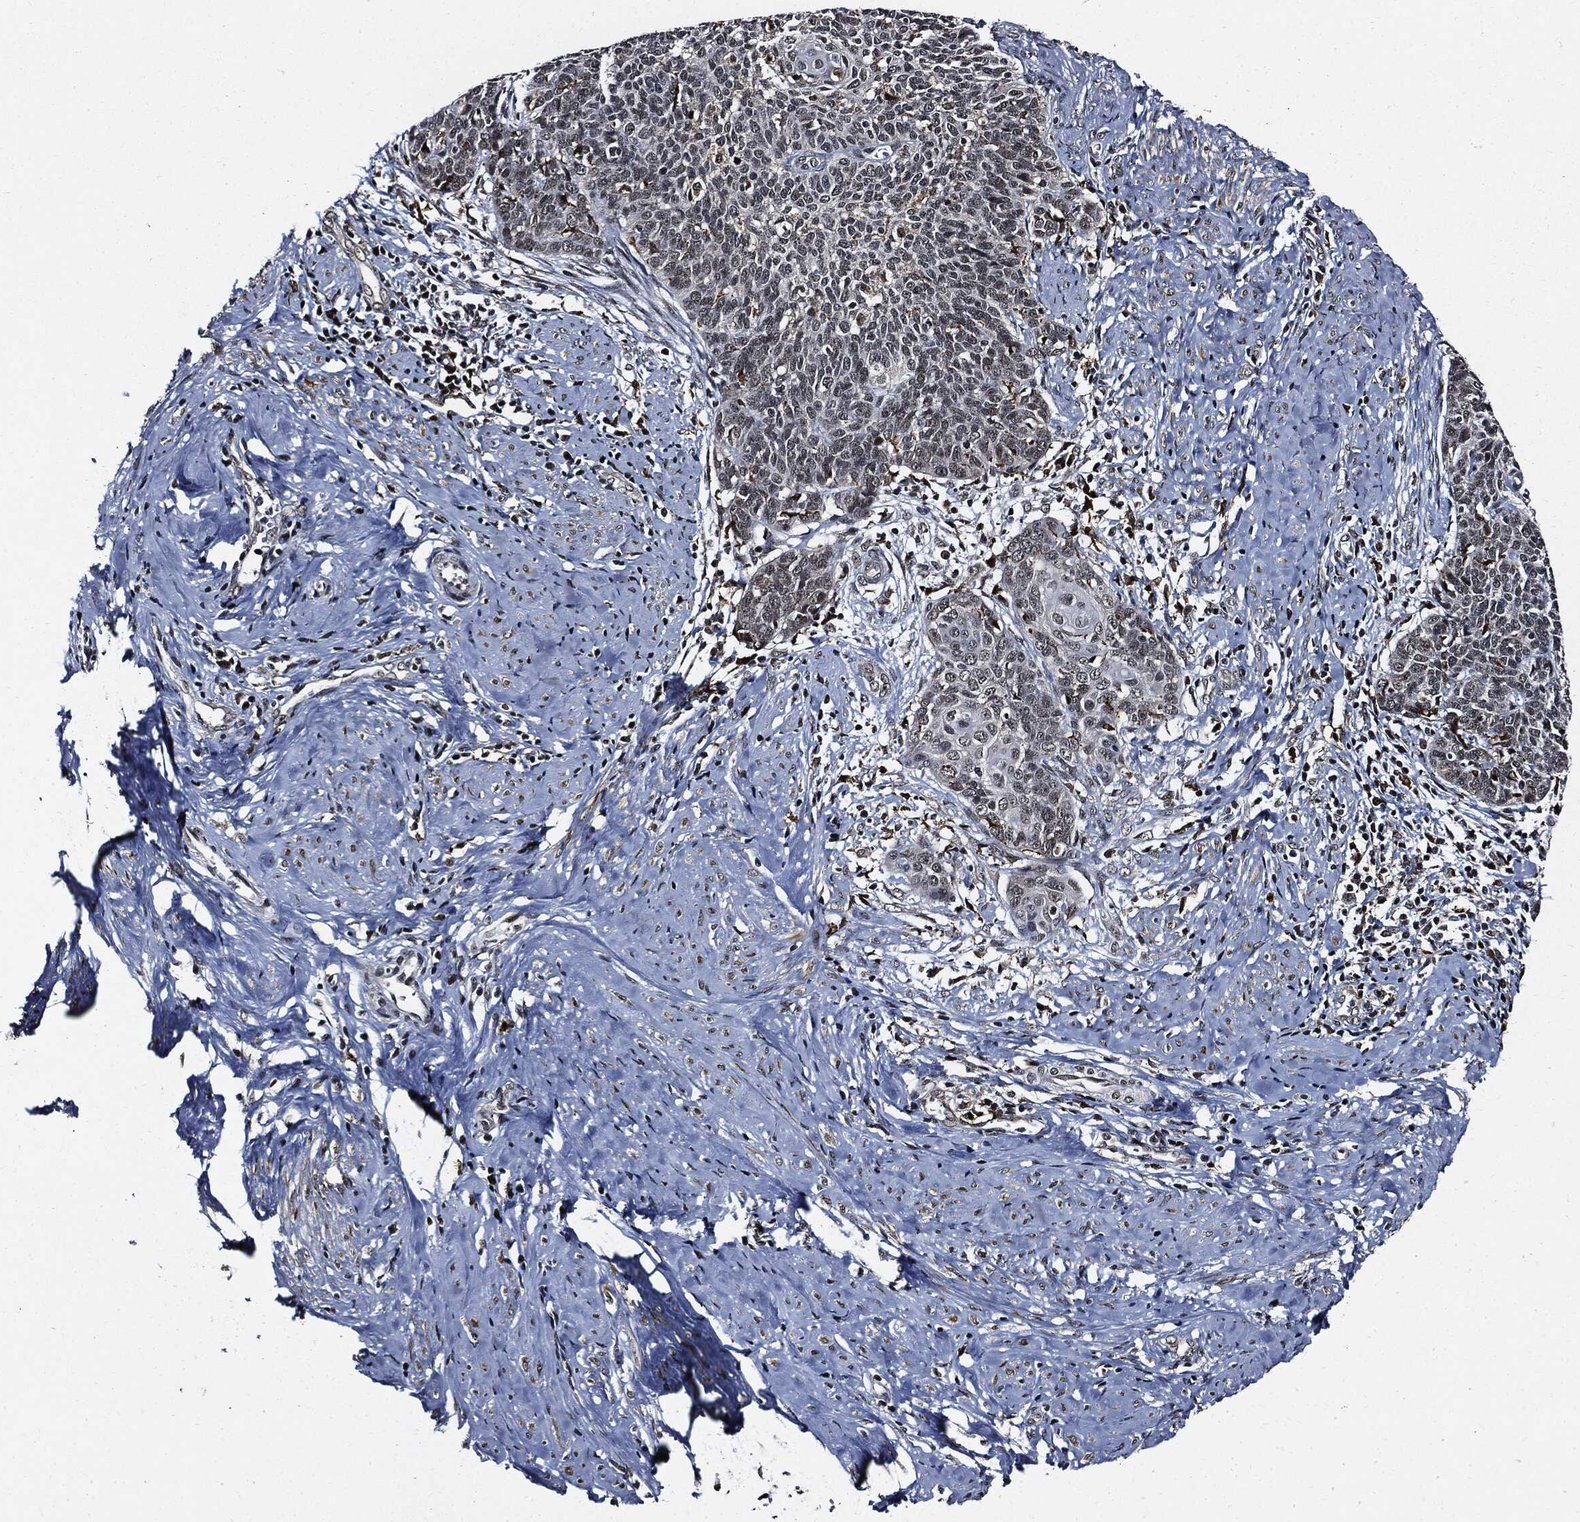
{"staining": {"intensity": "negative", "quantity": "none", "location": "none"}, "tissue": "cervical cancer", "cell_type": "Tumor cells", "image_type": "cancer", "snomed": [{"axis": "morphology", "description": "Normal tissue, NOS"}, {"axis": "morphology", "description": "Squamous cell carcinoma, NOS"}, {"axis": "topography", "description": "Cervix"}], "caption": "DAB immunohistochemical staining of squamous cell carcinoma (cervical) shows no significant staining in tumor cells. (DAB (3,3'-diaminobenzidine) IHC, high magnification).", "gene": "SUGT1", "patient": {"sex": "female", "age": 39}}